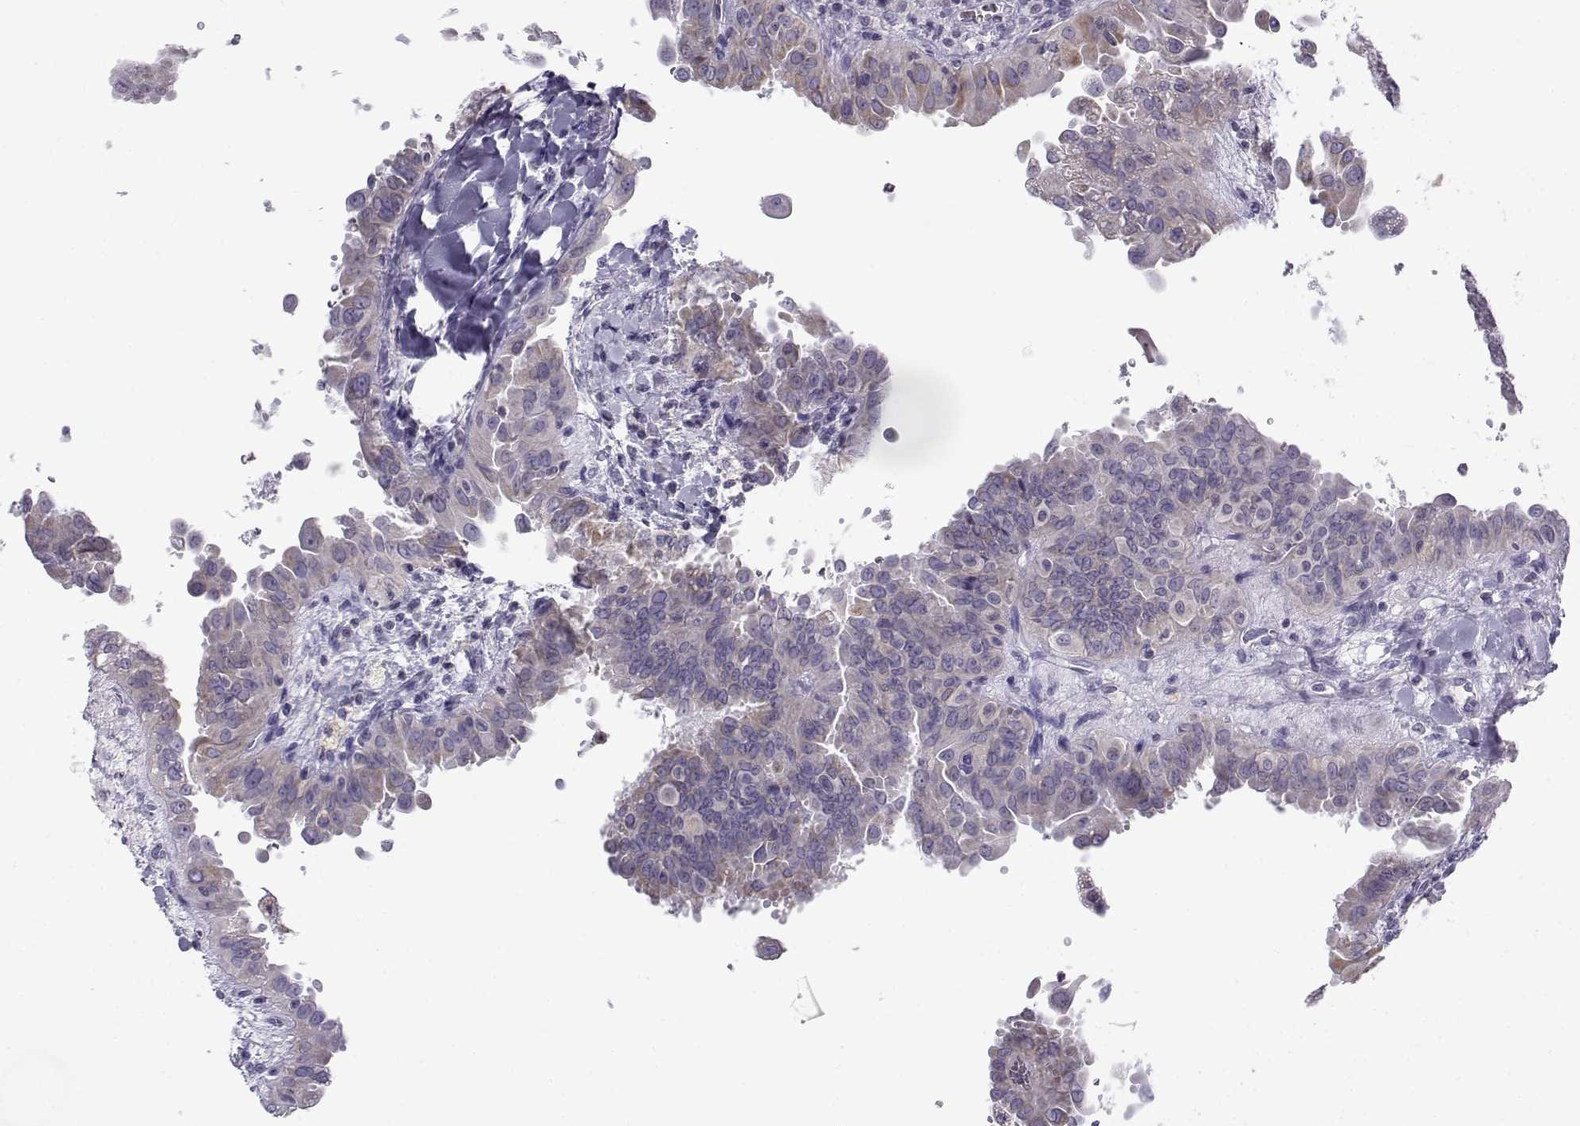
{"staining": {"intensity": "weak", "quantity": ">75%", "location": "cytoplasmic/membranous"}, "tissue": "thyroid cancer", "cell_type": "Tumor cells", "image_type": "cancer", "snomed": [{"axis": "morphology", "description": "Papillary adenocarcinoma, NOS"}, {"axis": "topography", "description": "Thyroid gland"}], "caption": "There is low levels of weak cytoplasmic/membranous staining in tumor cells of thyroid papillary adenocarcinoma, as demonstrated by immunohistochemical staining (brown color).", "gene": "FAM166A", "patient": {"sex": "female", "age": 37}}